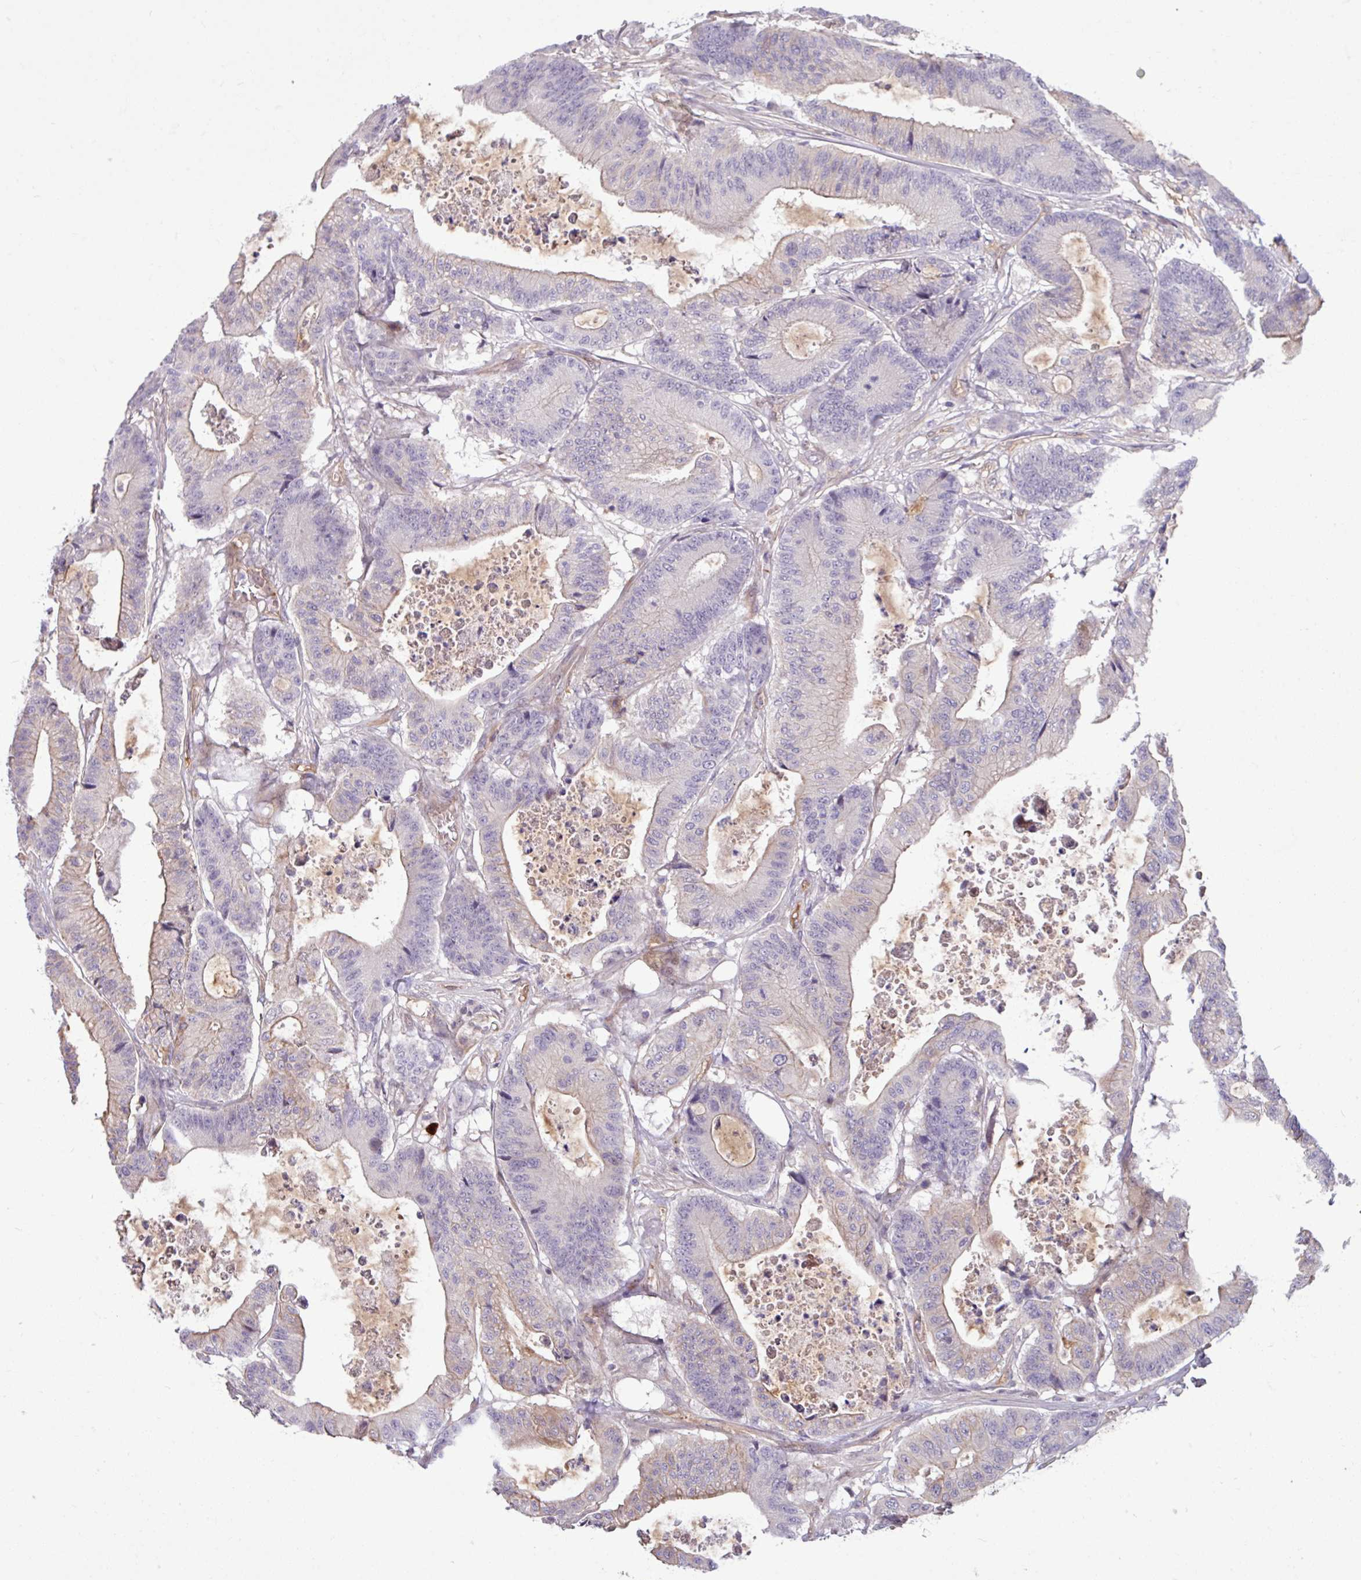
{"staining": {"intensity": "negative", "quantity": "none", "location": "none"}, "tissue": "colorectal cancer", "cell_type": "Tumor cells", "image_type": "cancer", "snomed": [{"axis": "morphology", "description": "Adenocarcinoma, NOS"}, {"axis": "topography", "description": "Colon"}], "caption": "Micrograph shows no significant protein positivity in tumor cells of colorectal cancer.", "gene": "B4GALNT4", "patient": {"sex": "female", "age": 84}}